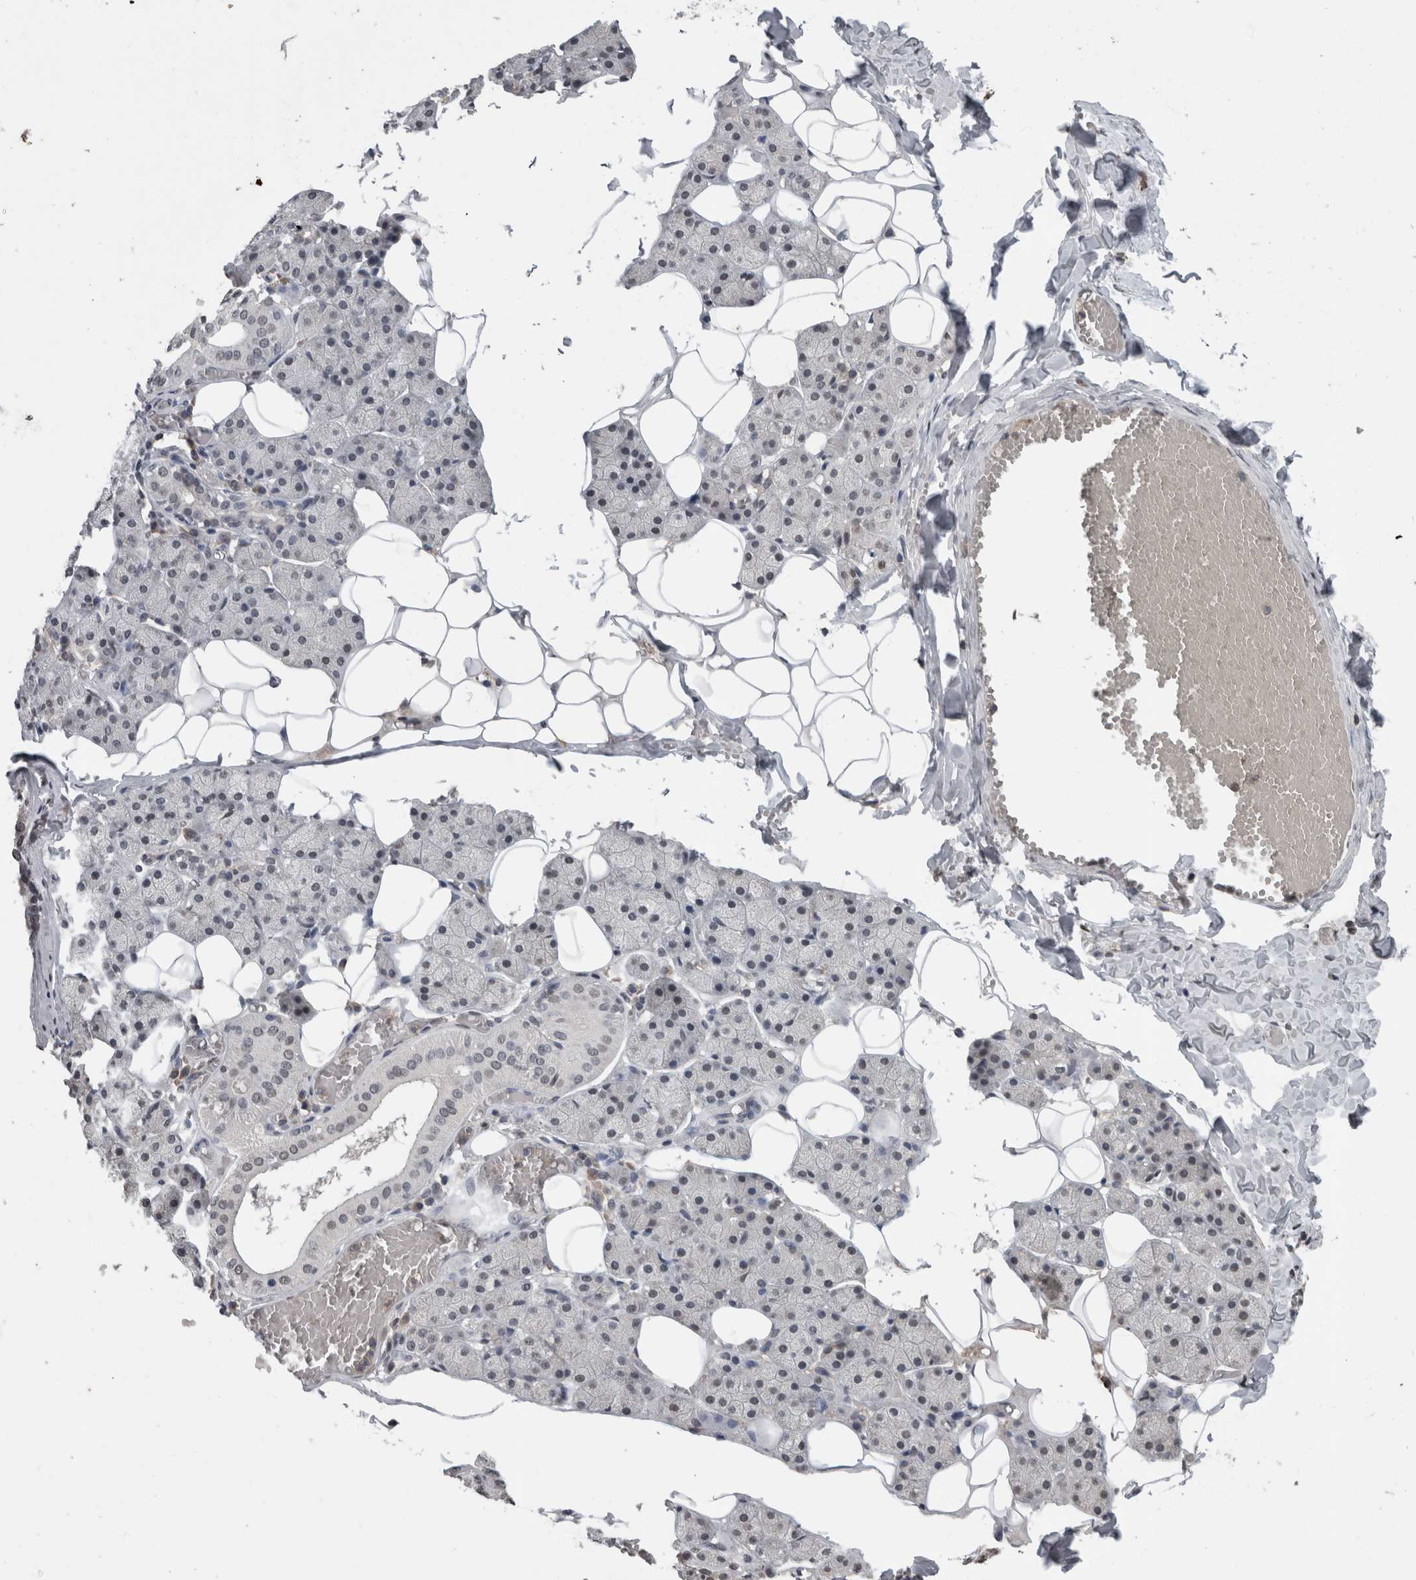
{"staining": {"intensity": "moderate", "quantity": "<25%", "location": "nuclear"}, "tissue": "salivary gland", "cell_type": "Glandular cells", "image_type": "normal", "snomed": [{"axis": "morphology", "description": "Normal tissue, NOS"}, {"axis": "topography", "description": "Salivary gland"}], "caption": "Immunohistochemical staining of unremarkable salivary gland reveals low levels of moderate nuclear positivity in about <25% of glandular cells. (DAB (3,3'-diaminobenzidine) IHC with brightfield microscopy, high magnification).", "gene": "MAFF", "patient": {"sex": "female", "age": 33}}